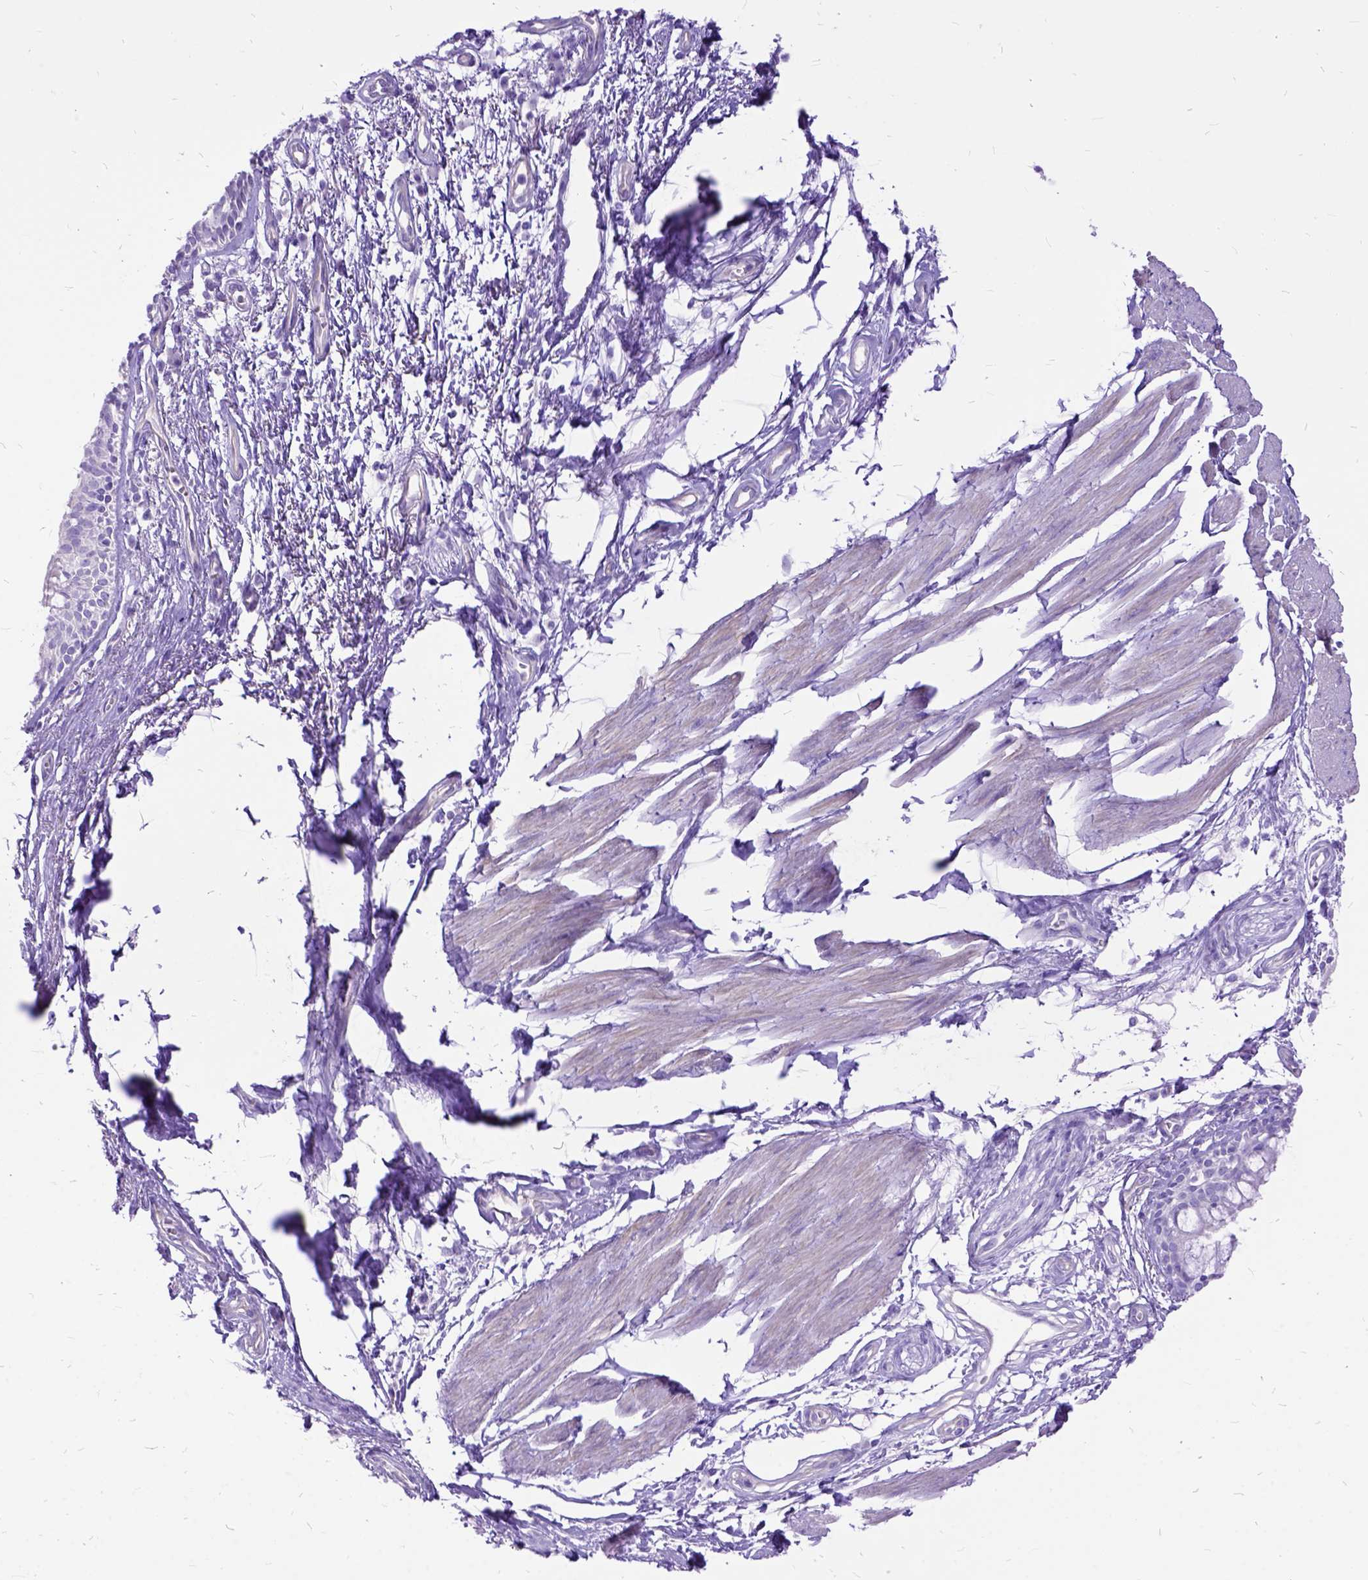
{"staining": {"intensity": "negative", "quantity": "none", "location": "none"}, "tissue": "bronchus", "cell_type": "Respiratory epithelial cells", "image_type": "normal", "snomed": [{"axis": "morphology", "description": "Normal tissue, NOS"}, {"axis": "morphology", "description": "Squamous cell carcinoma, NOS"}, {"axis": "topography", "description": "Cartilage tissue"}, {"axis": "topography", "description": "Bronchus"}, {"axis": "topography", "description": "Lung"}], "caption": "An immunohistochemistry histopathology image of benign bronchus is shown. There is no staining in respiratory epithelial cells of bronchus.", "gene": "ARL9", "patient": {"sex": "male", "age": 66}}